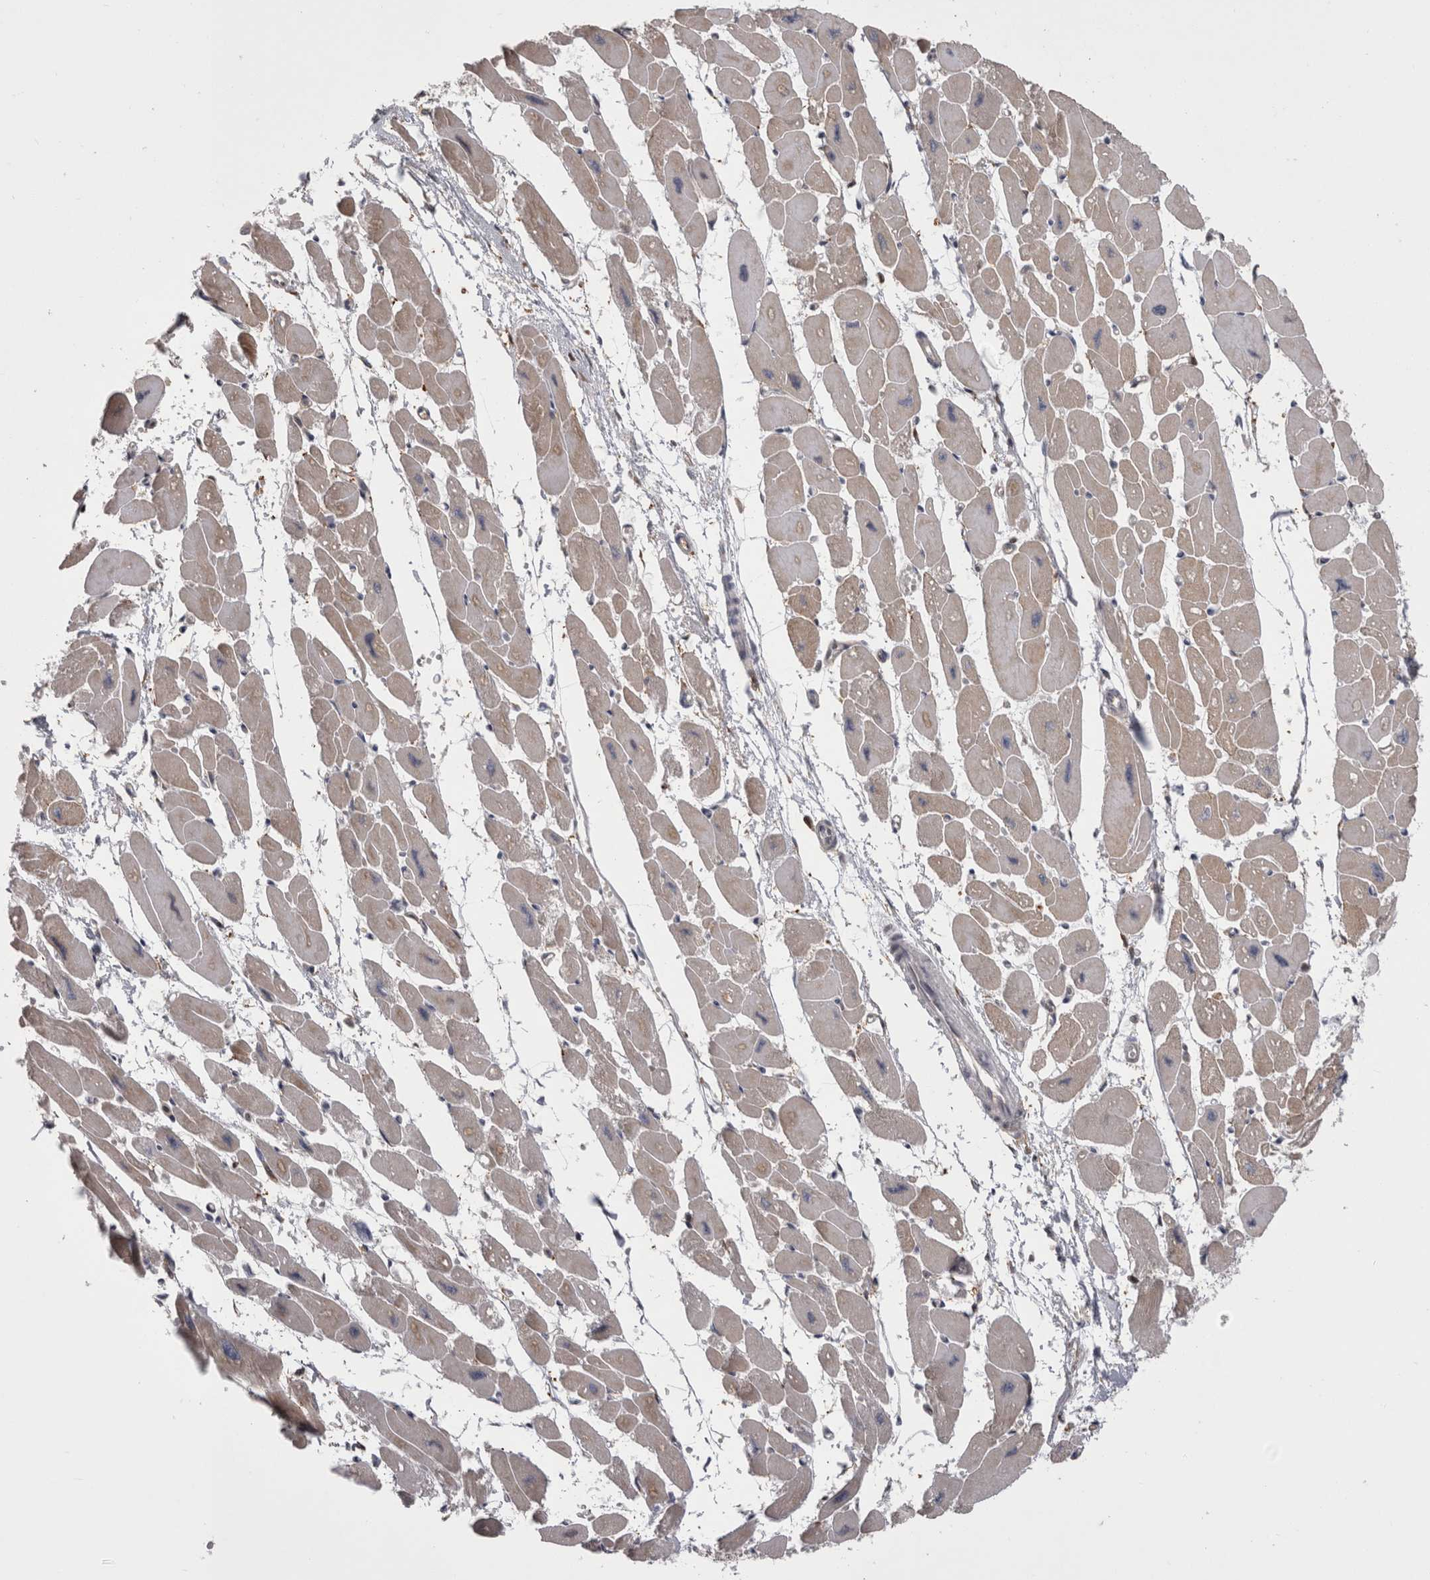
{"staining": {"intensity": "weak", "quantity": ">75%", "location": "cytoplasmic/membranous"}, "tissue": "heart muscle", "cell_type": "Cardiomyocytes", "image_type": "normal", "snomed": [{"axis": "morphology", "description": "Normal tissue, NOS"}, {"axis": "topography", "description": "Heart"}], "caption": "The image demonstrates a brown stain indicating the presence of a protein in the cytoplasmic/membranous of cardiomyocytes in heart muscle.", "gene": "CHIC1", "patient": {"sex": "female", "age": 54}}